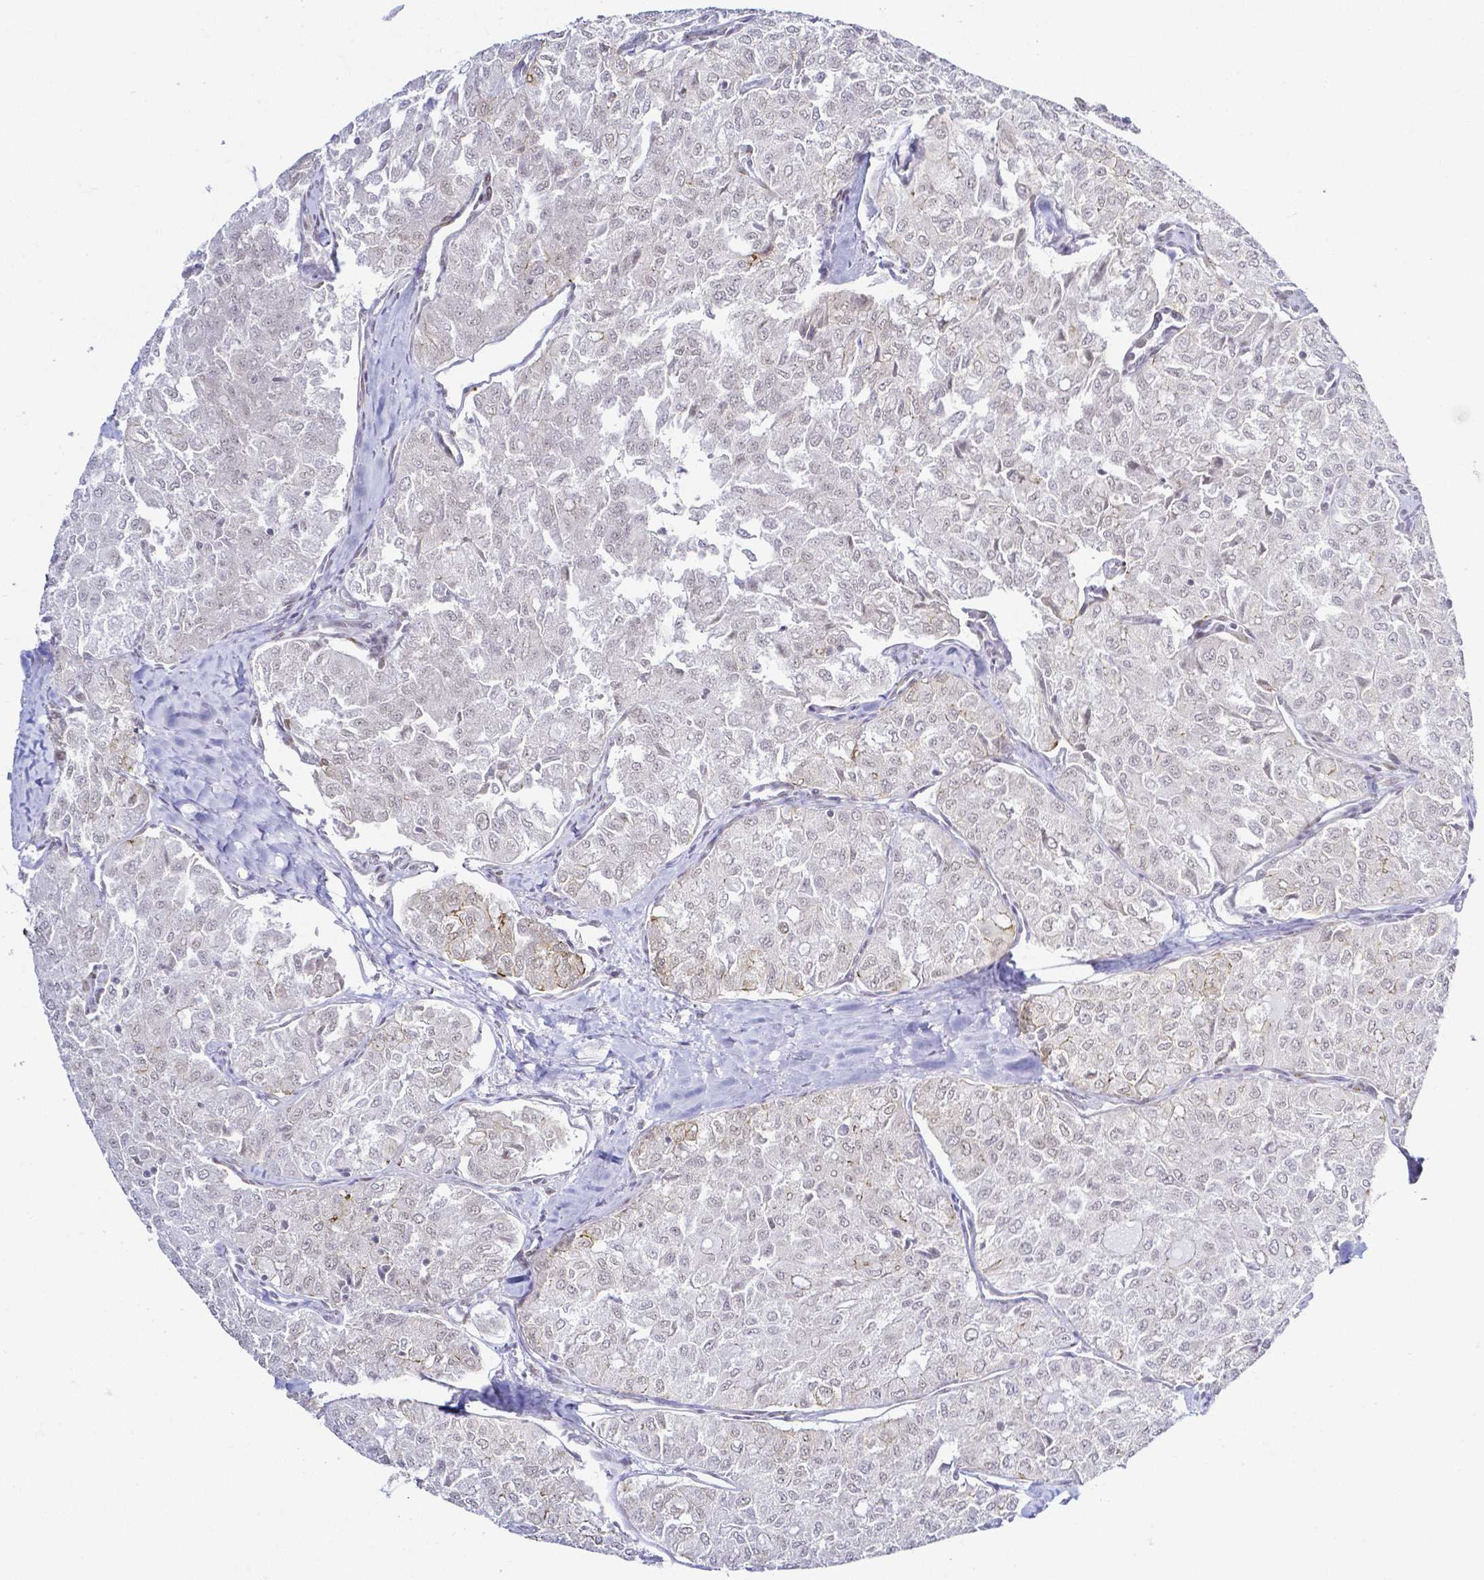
{"staining": {"intensity": "weak", "quantity": "25%-75%", "location": "cytoplasmic/membranous,nuclear"}, "tissue": "thyroid cancer", "cell_type": "Tumor cells", "image_type": "cancer", "snomed": [{"axis": "morphology", "description": "Follicular adenoma carcinoma, NOS"}, {"axis": "topography", "description": "Thyroid gland"}], "caption": "IHC micrograph of neoplastic tissue: human thyroid cancer stained using immunohistochemistry demonstrates low levels of weak protein expression localized specifically in the cytoplasmic/membranous and nuclear of tumor cells, appearing as a cytoplasmic/membranous and nuclear brown color.", "gene": "FAM83G", "patient": {"sex": "male", "age": 75}}